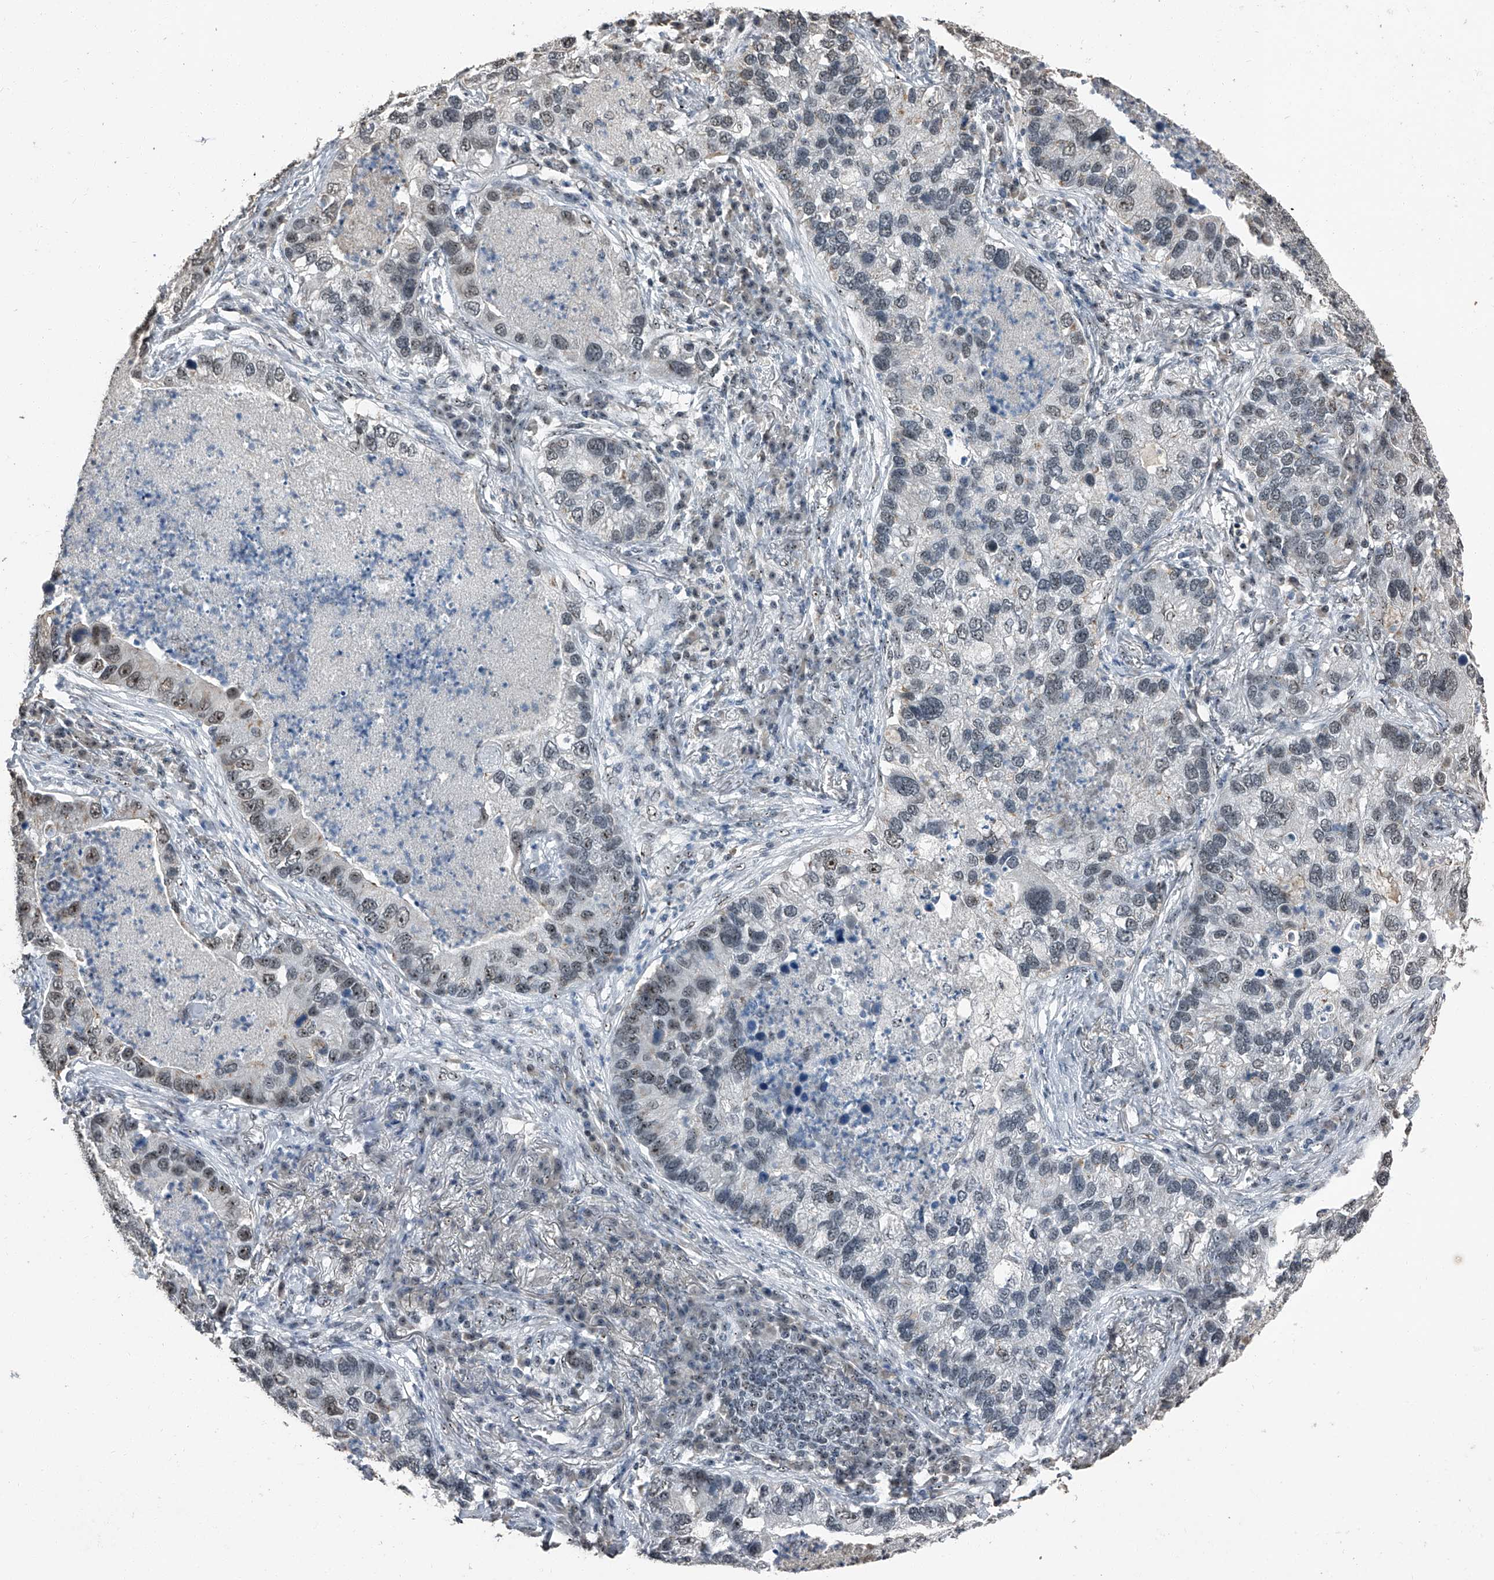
{"staining": {"intensity": "weak", "quantity": "25%-75%", "location": "nuclear"}, "tissue": "lung cancer", "cell_type": "Tumor cells", "image_type": "cancer", "snomed": [{"axis": "morphology", "description": "Normal tissue, NOS"}, {"axis": "morphology", "description": "Adenocarcinoma, NOS"}, {"axis": "topography", "description": "Bronchus"}, {"axis": "topography", "description": "Lung"}], "caption": "Lung adenocarcinoma was stained to show a protein in brown. There is low levels of weak nuclear positivity in about 25%-75% of tumor cells. (brown staining indicates protein expression, while blue staining denotes nuclei).", "gene": "TCOF1", "patient": {"sex": "male", "age": 54}}